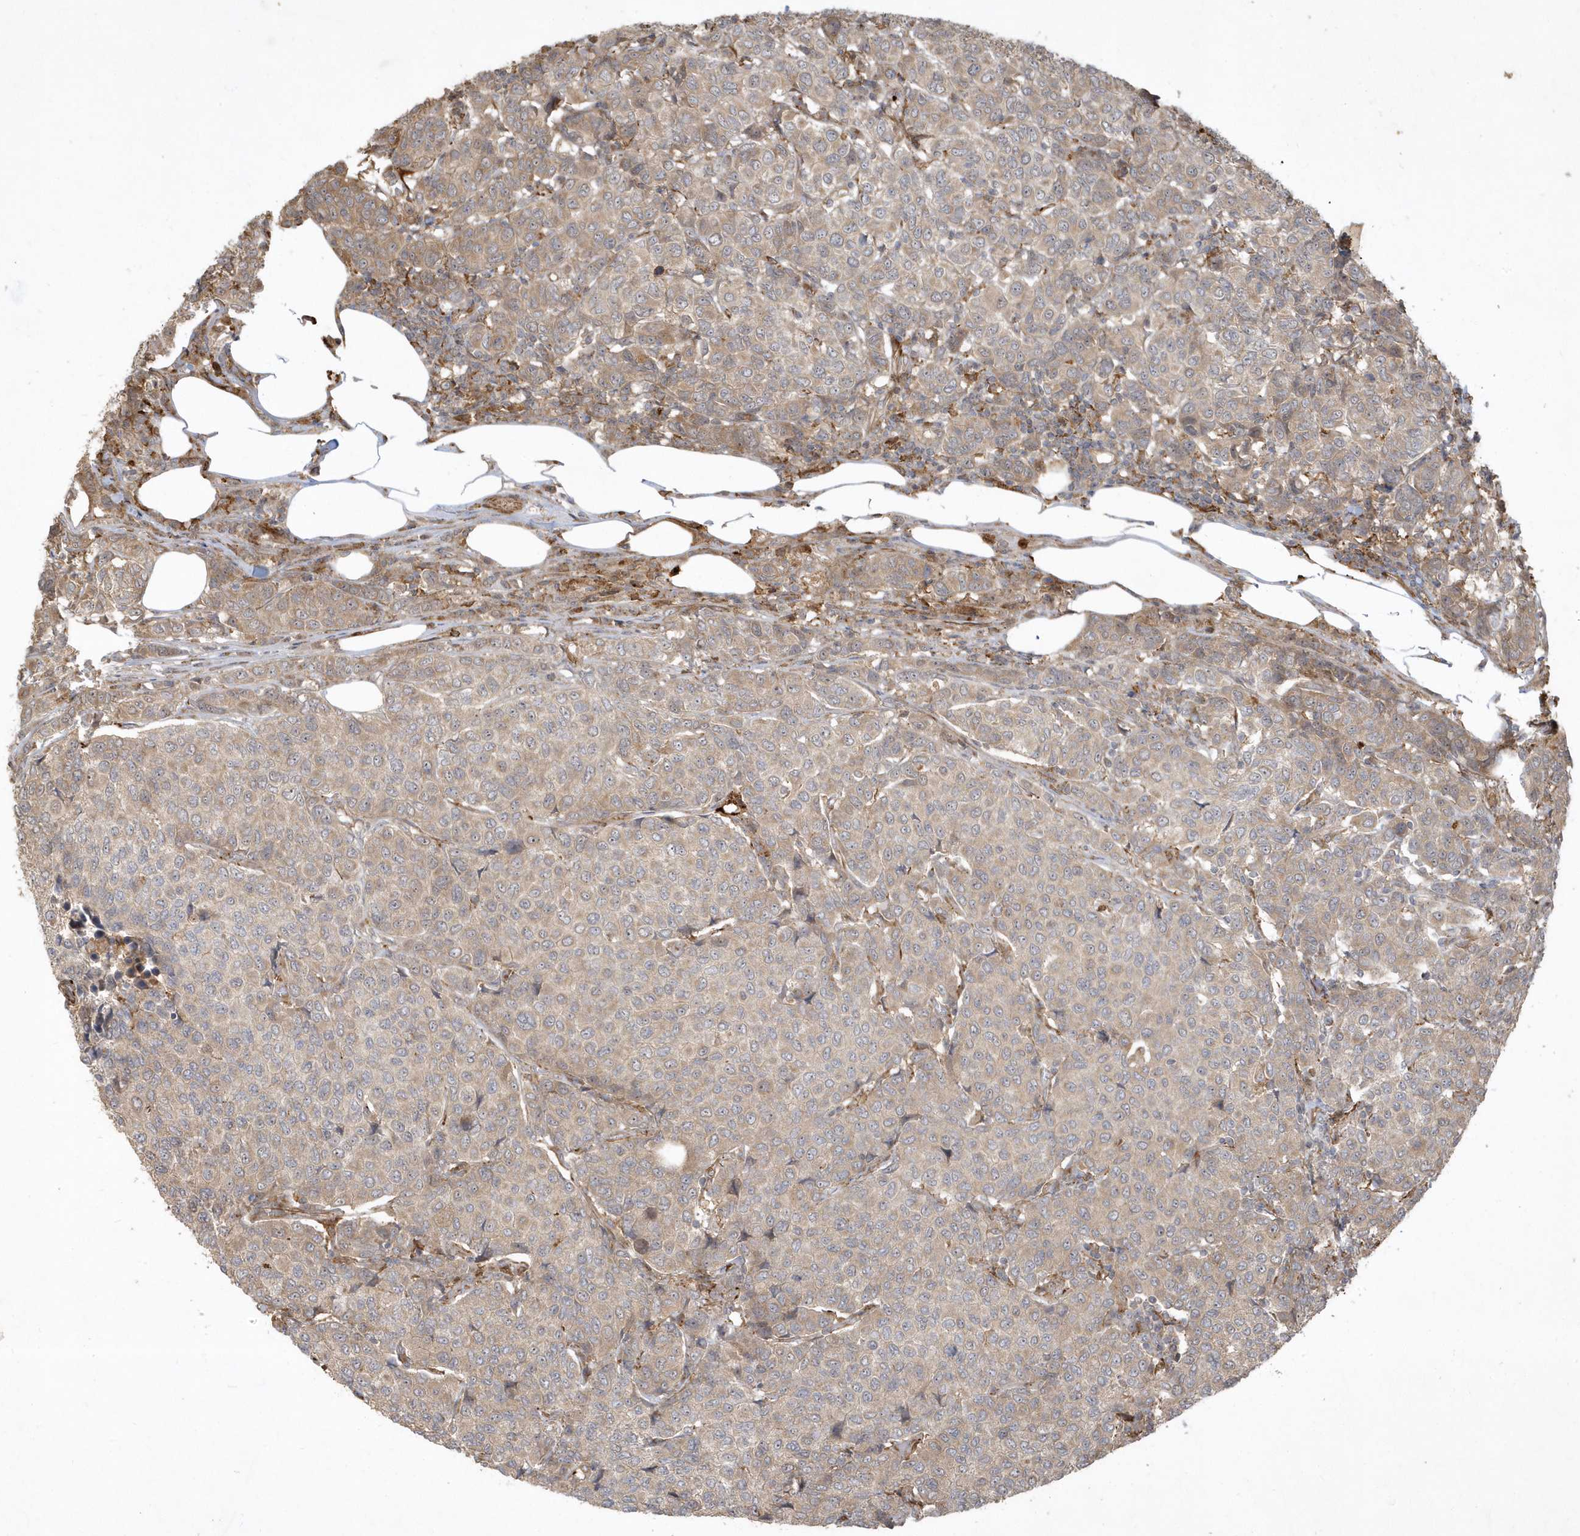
{"staining": {"intensity": "weak", "quantity": "25%-75%", "location": "cytoplasmic/membranous"}, "tissue": "breast cancer", "cell_type": "Tumor cells", "image_type": "cancer", "snomed": [{"axis": "morphology", "description": "Duct carcinoma"}, {"axis": "topography", "description": "Breast"}], "caption": "A brown stain labels weak cytoplasmic/membranous staining of a protein in human intraductal carcinoma (breast) tumor cells.", "gene": "IFT57", "patient": {"sex": "female", "age": 55}}